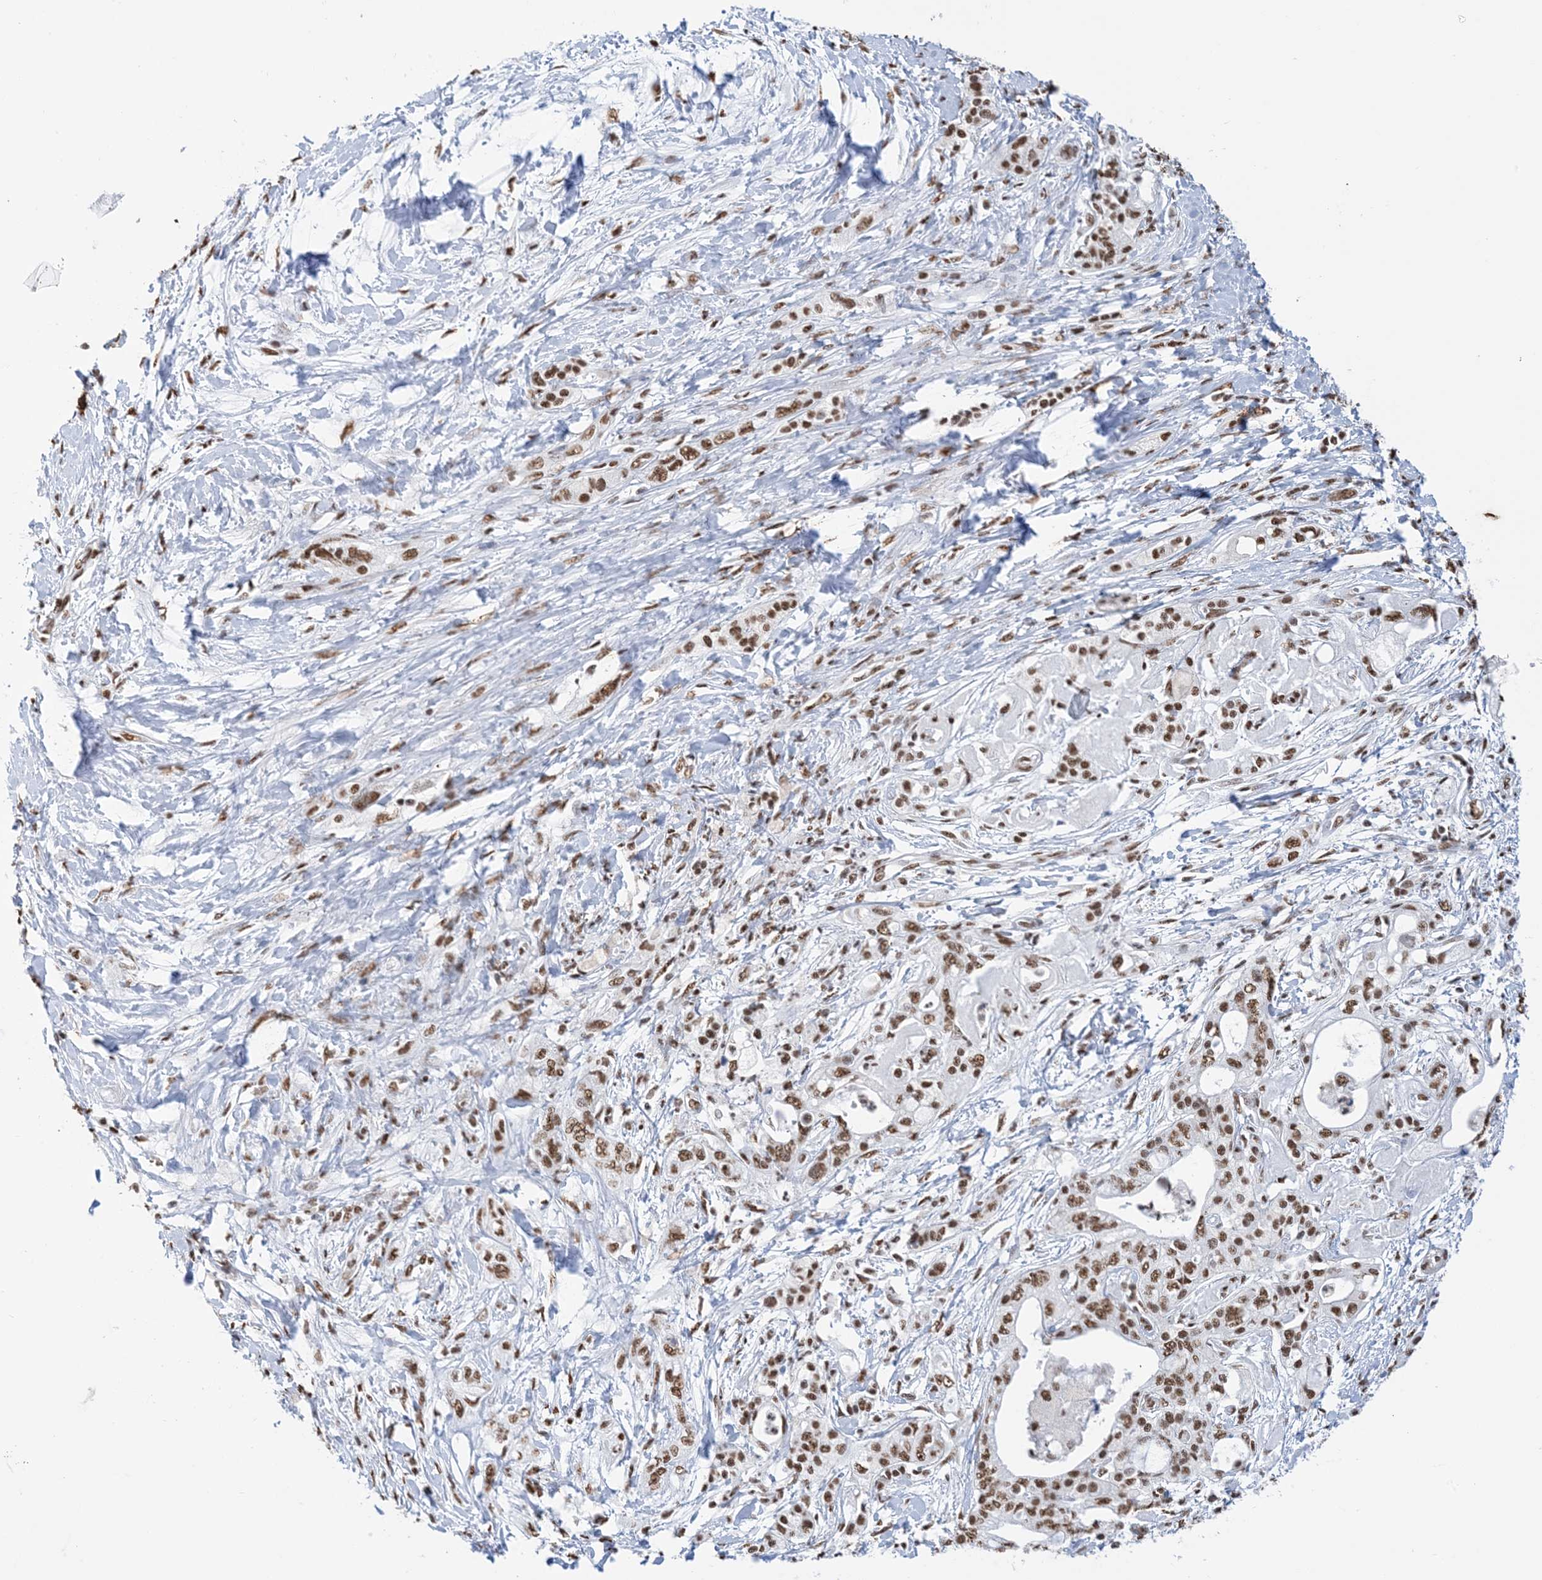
{"staining": {"intensity": "moderate", "quantity": ">75%", "location": "nuclear"}, "tissue": "pancreatic cancer", "cell_type": "Tumor cells", "image_type": "cancer", "snomed": [{"axis": "morphology", "description": "Adenocarcinoma, NOS"}, {"axis": "topography", "description": "Pancreas"}], "caption": "Immunohistochemical staining of adenocarcinoma (pancreatic) demonstrates medium levels of moderate nuclear staining in approximately >75% of tumor cells.", "gene": "ZNF792", "patient": {"sex": "male", "age": 70}}